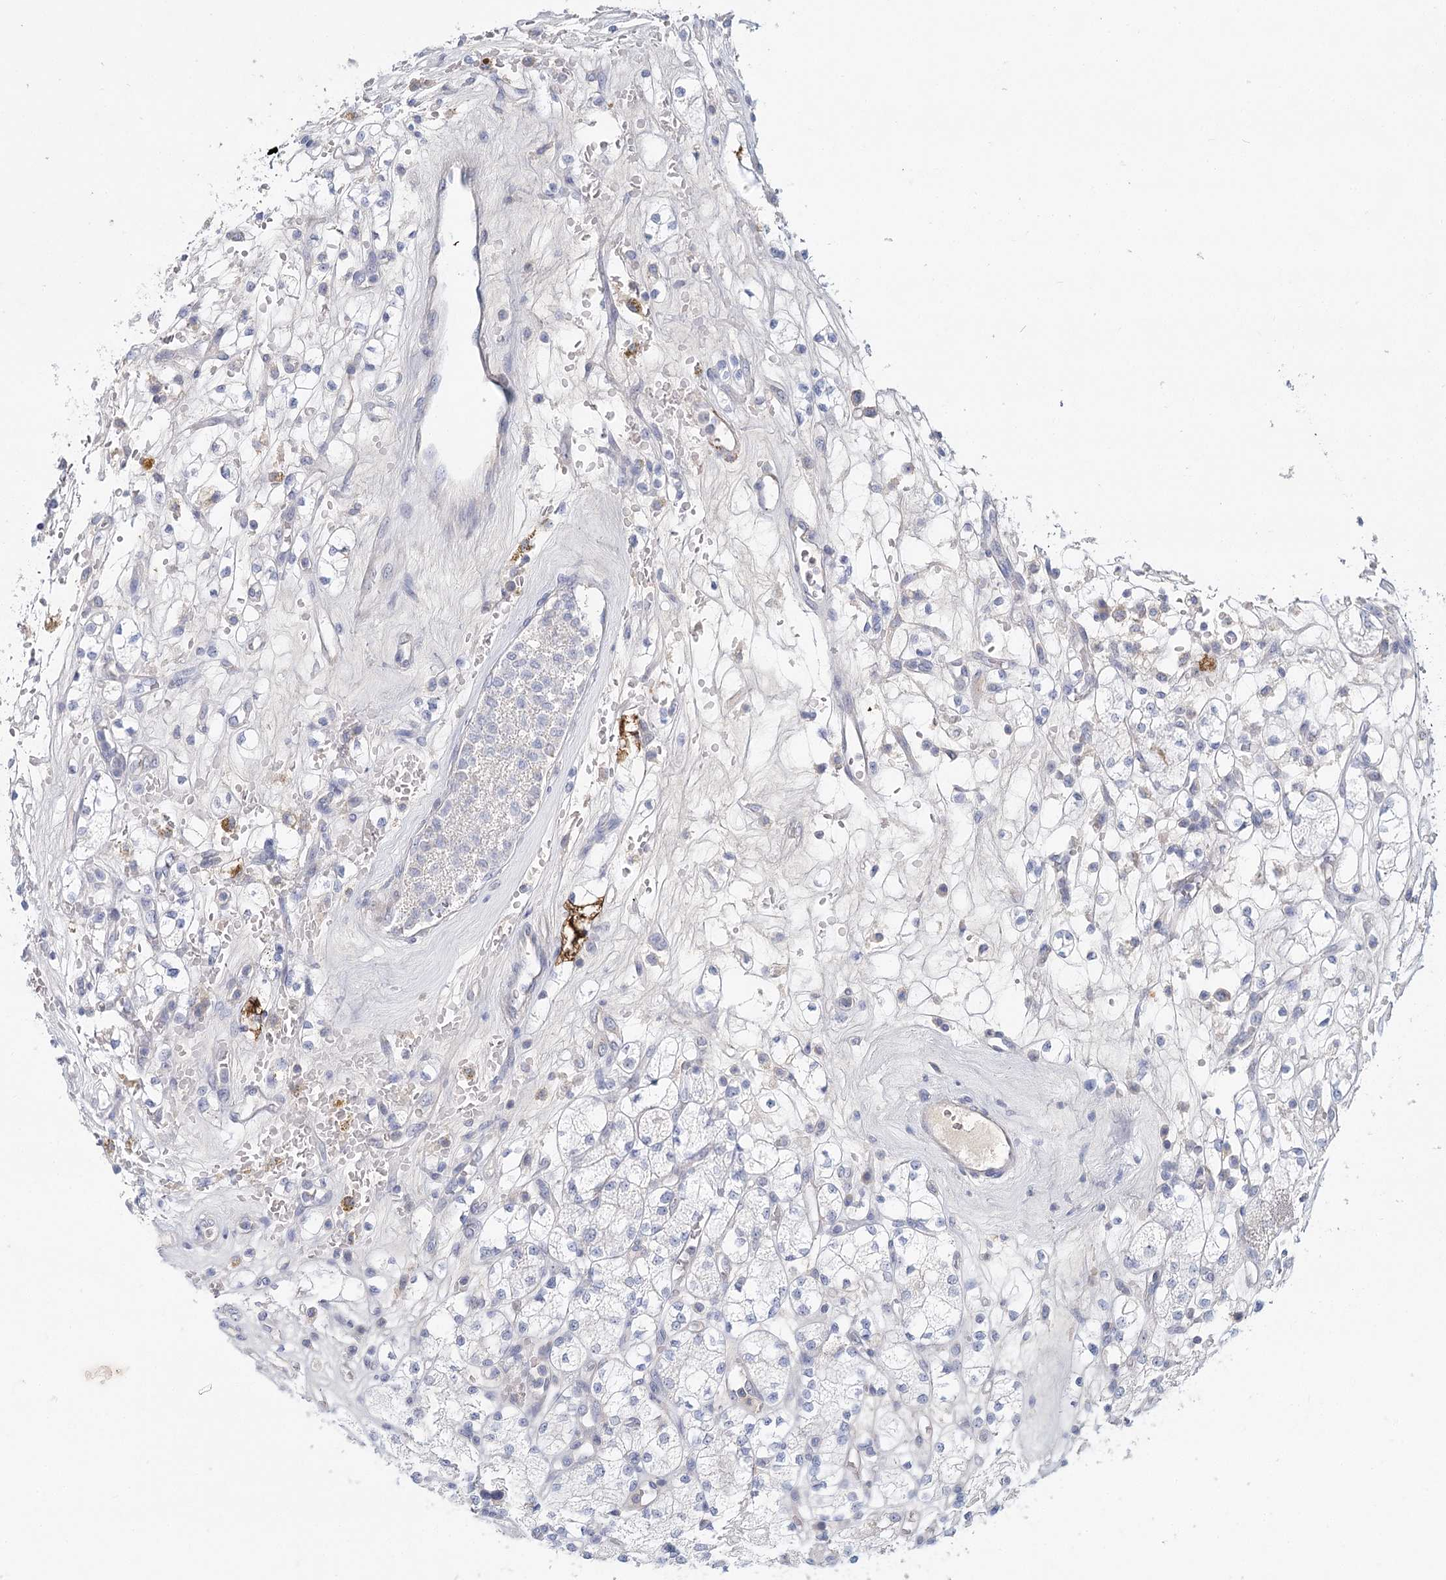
{"staining": {"intensity": "negative", "quantity": "none", "location": "none"}, "tissue": "renal cancer", "cell_type": "Tumor cells", "image_type": "cancer", "snomed": [{"axis": "morphology", "description": "Adenocarcinoma, NOS"}, {"axis": "topography", "description": "Kidney"}], "caption": "Tumor cells are negative for protein expression in human renal adenocarcinoma.", "gene": "ARHGAP44", "patient": {"sex": "male", "age": 77}}